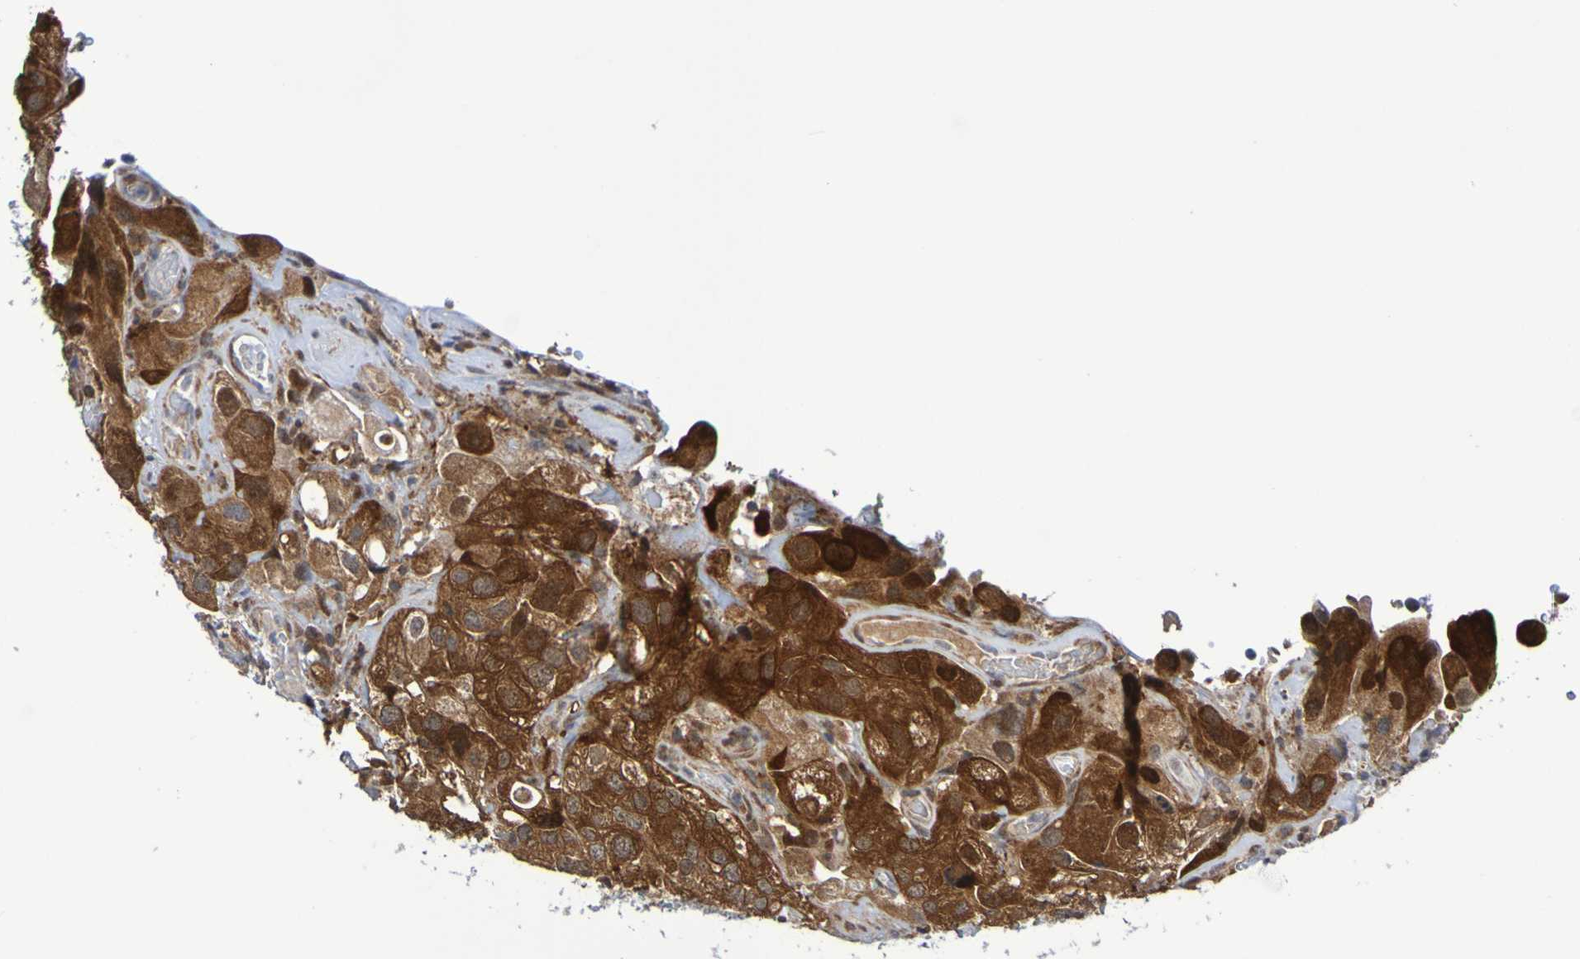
{"staining": {"intensity": "strong", "quantity": ">75%", "location": "cytoplasmic/membranous"}, "tissue": "urothelial cancer", "cell_type": "Tumor cells", "image_type": "cancer", "snomed": [{"axis": "morphology", "description": "Urothelial carcinoma, High grade"}, {"axis": "topography", "description": "Urinary bladder"}], "caption": "The micrograph exhibits staining of urothelial cancer, revealing strong cytoplasmic/membranous protein expression (brown color) within tumor cells.", "gene": "ATIC", "patient": {"sex": "female", "age": 64}}